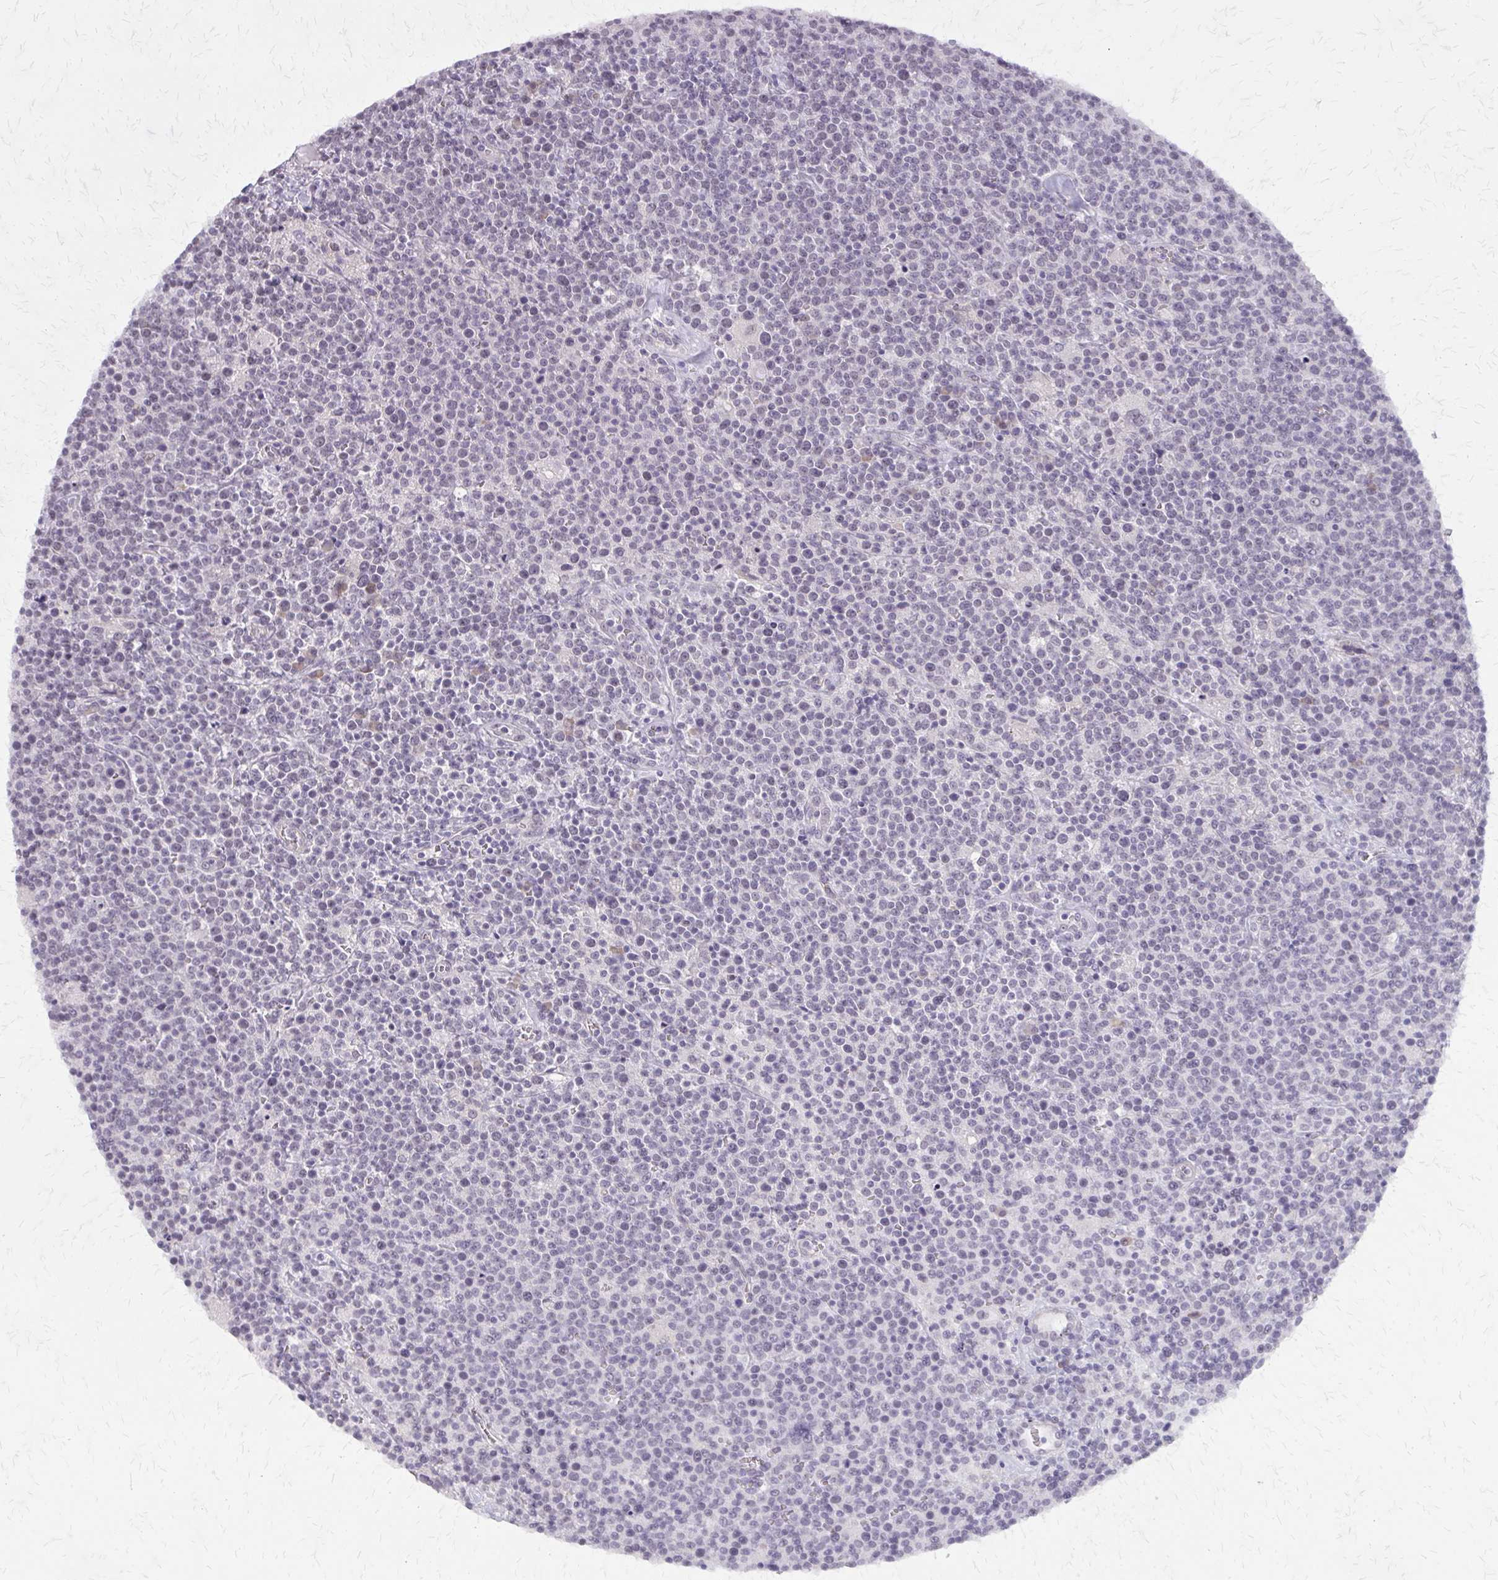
{"staining": {"intensity": "negative", "quantity": "none", "location": "none"}, "tissue": "lymphoma", "cell_type": "Tumor cells", "image_type": "cancer", "snomed": [{"axis": "morphology", "description": "Malignant lymphoma, non-Hodgkin's type, High grade"}, {"axis": "topography", "description": "Lymph node"}], "caption": "Immunohistochemistry image of malignant lymphoma, non-Hodgkin's type (high-grade) stained for a protein (brown), which shows no expression in tumor cells.", "gene": "PLCB1", "patient": {"sex": "male", "age": 61}}